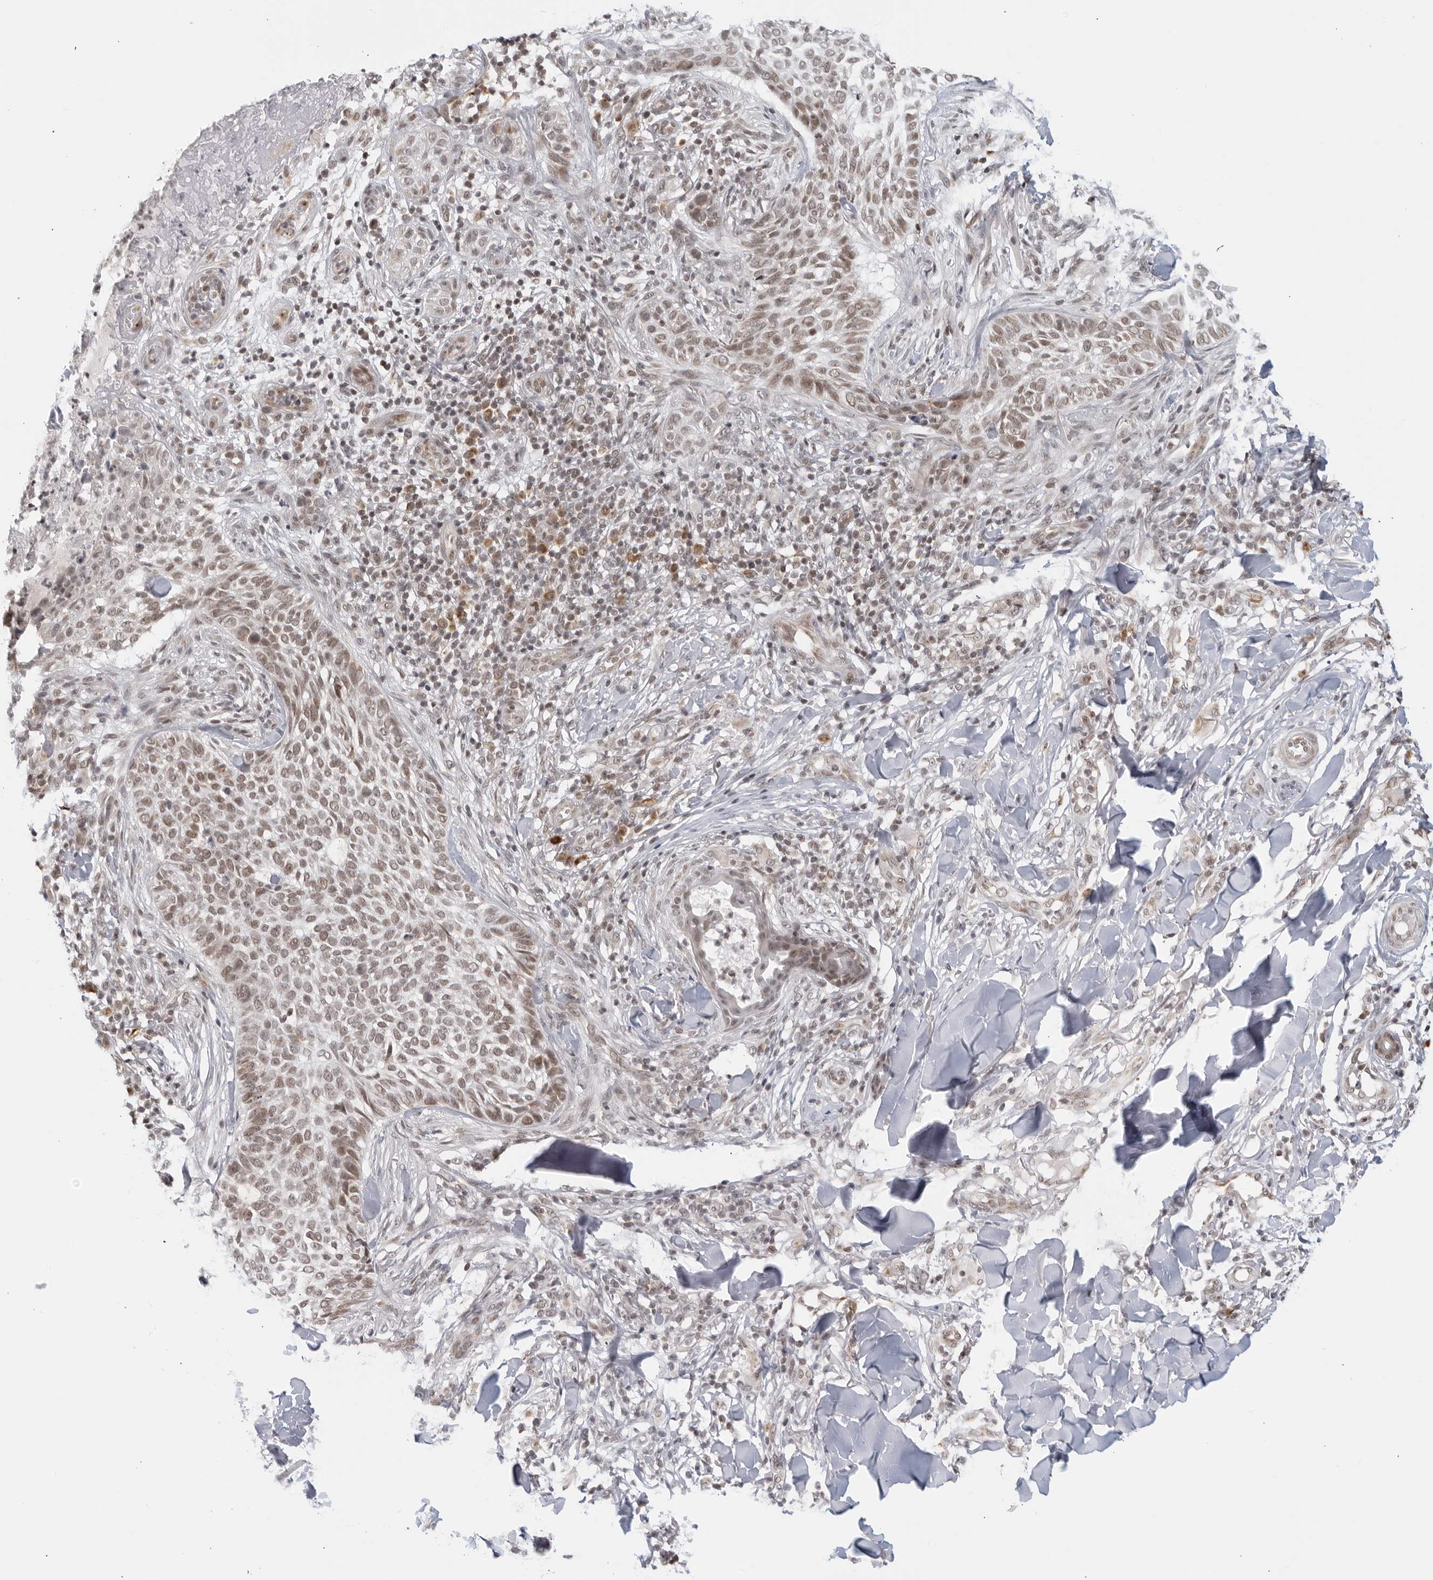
{"staining": {"intensity": "weak", "quantity": ">75%", "location": "cytoplasmic/membranous"}, "tissue": "skin cancer", "cell_type": "Tumor cells", "image_type": "cancer", "snomed": [{"axis": "morphology", "description": "Normal tissue, NOS"}, {"axis": "morphology", "description": "Basal cell carcinoma"}, {"axis": "topography", "description": "Skin"}], "caption": "Tumor cells display weak cytoplasmic/membranous staining in about >75% of cells in basal cell carcinoma (skin).", "gene": "RAB11FIP3", "patient": {"sex": "male", "age": 67}}